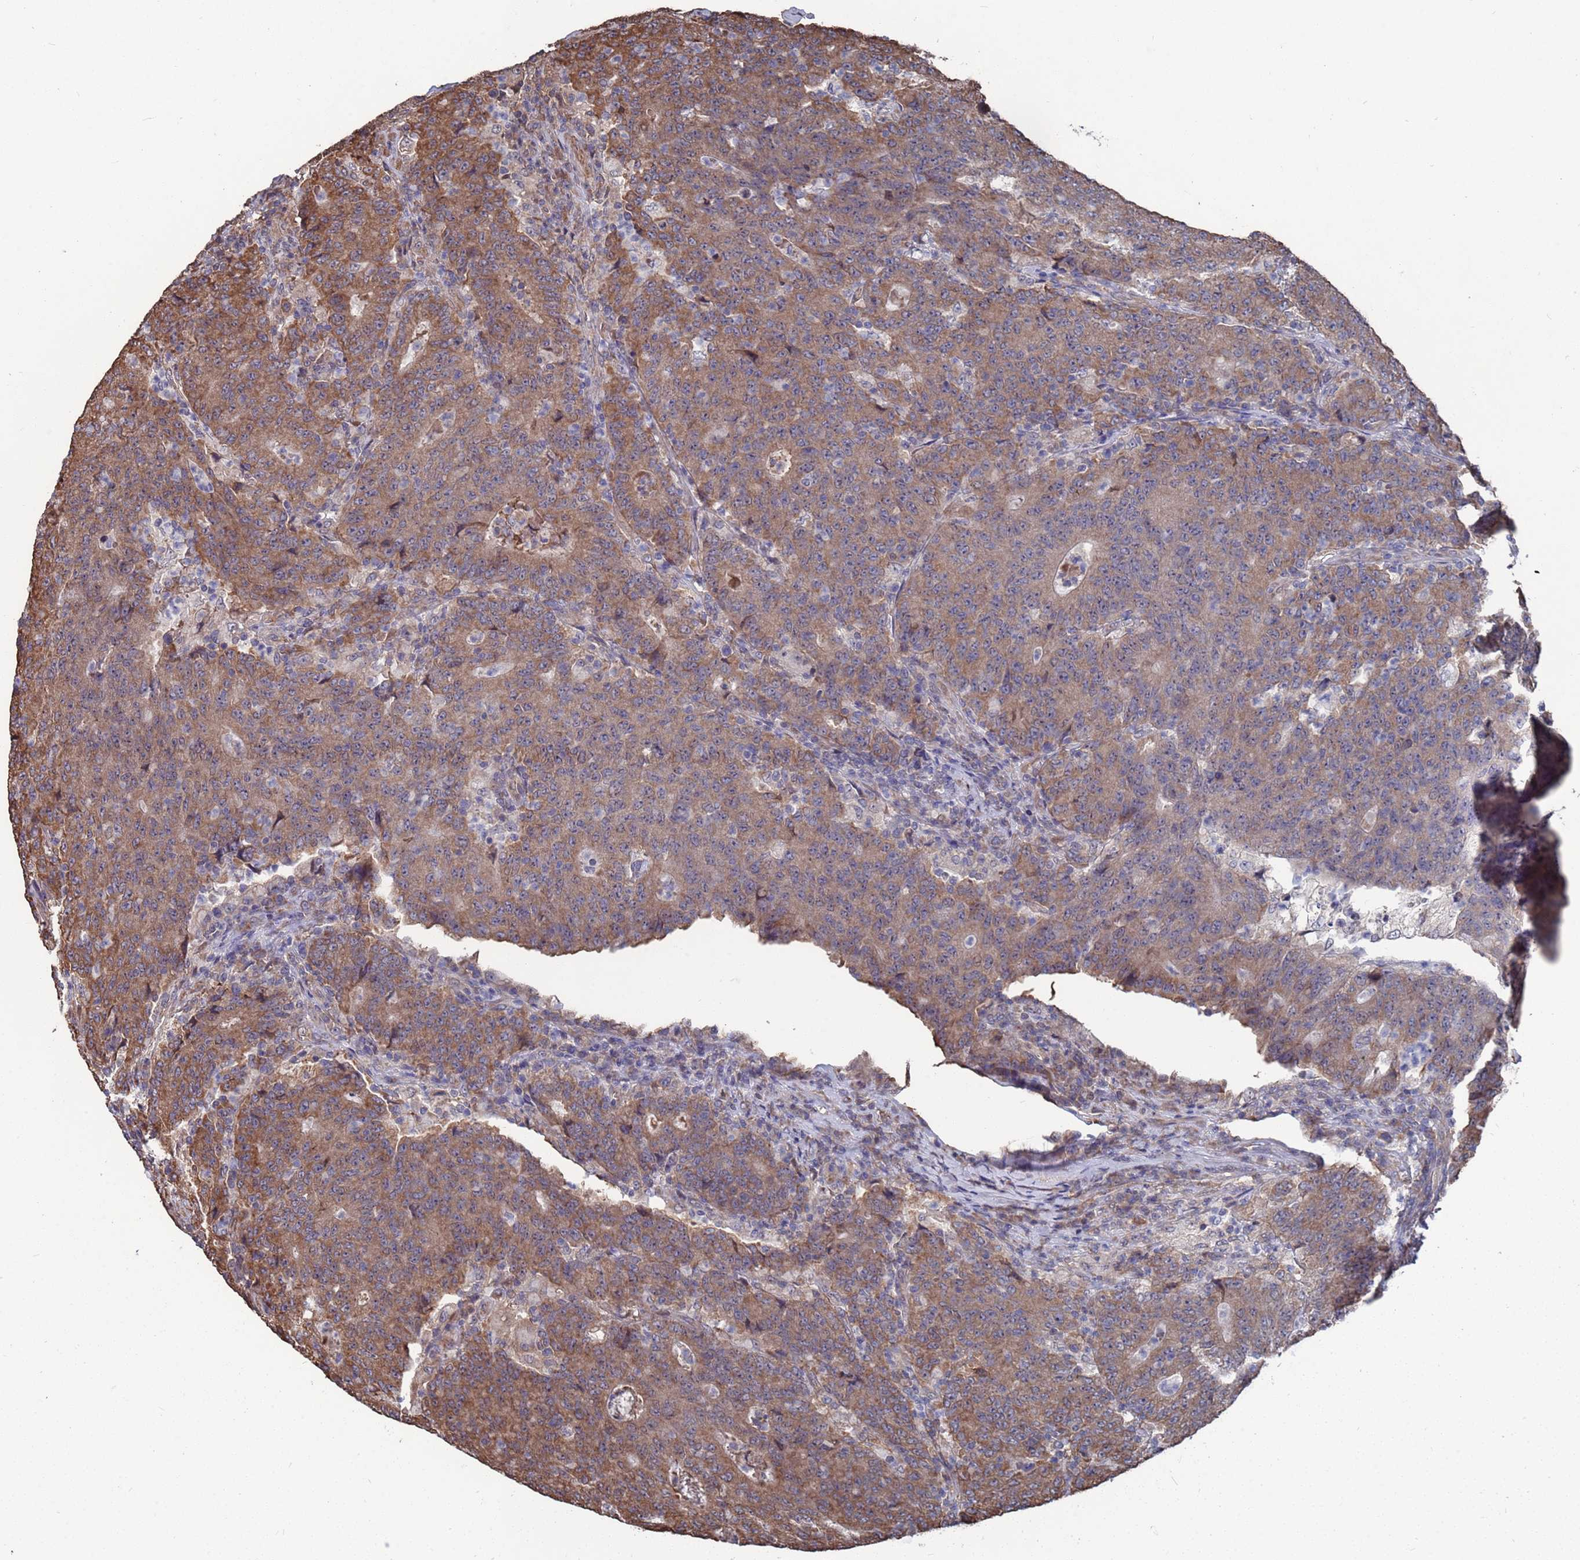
{"staining": {"intensity": "moderate", "quantity": ">75%", "location": "cytoplasmic/membranous"}, "tissue": "colorectal cancer", "cell_type": "Tumor cells", "image_type": "cancer", "snomed": [{"axis": "morphology", "description": "Adenocarcinoma, NOS"}, {"axis": "topography", "description": "Colon"}], "caption": "A brown stain highlights moderate cytoplasmic/membranous expression of a protein in human adenocarcinoma (colorectal) tumor cells.", "gene": "CFAP119", "patient": {"sex": "female", "age": 75}}